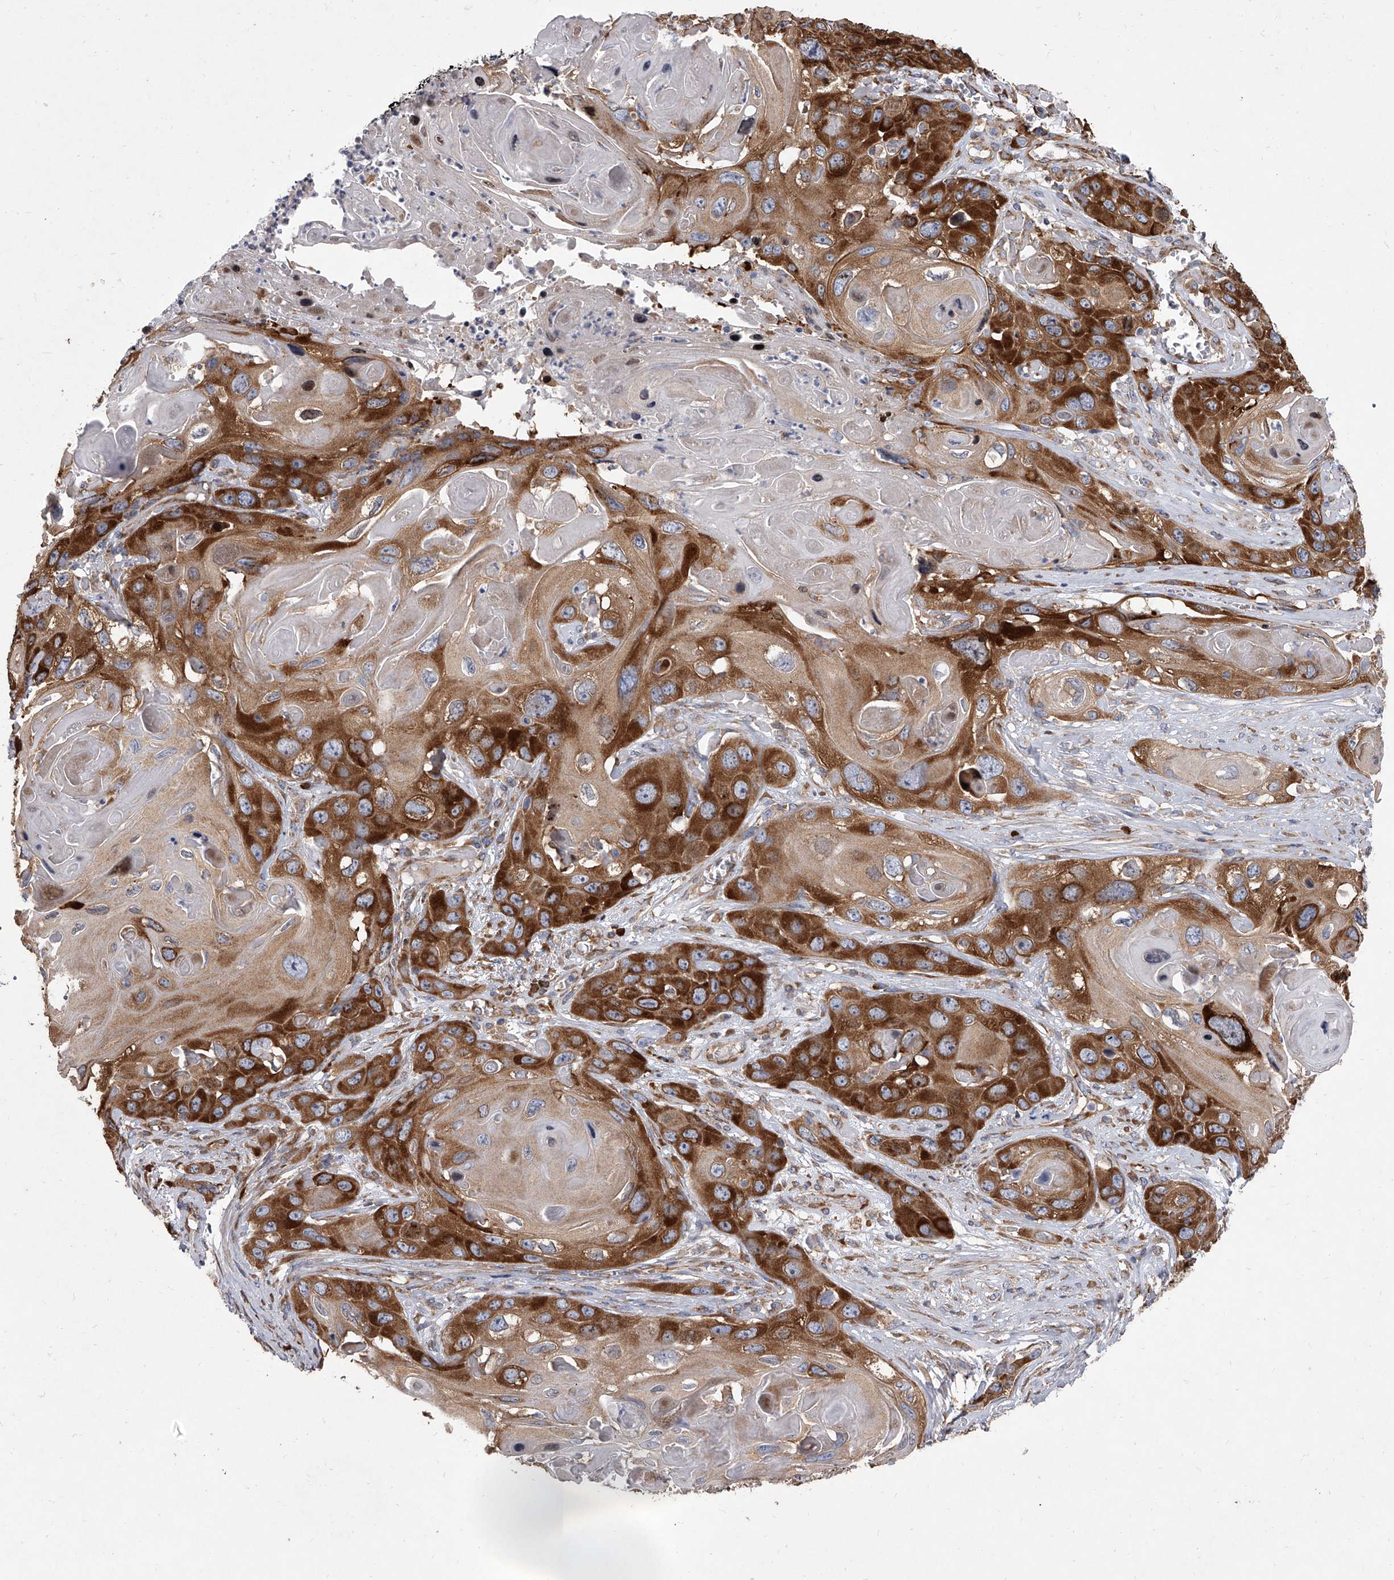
{"staining": {"intensity": "strong", "quantity": ">75%", "location": "cytoplasmic/membranous"}, "tissue": "skin cancer", "cell_type": "Tumor cells", "image_type": "cancer", "snomed": [{"axis": "morphology", "description": "Squamous cell carcinoma, NOS"}, {"axis": "topography", "description": "Skin"}], "caption": "Skin cancer (squamous cell carcinoma) stained with a protein marker exhibits strong staining in tumor cells.", "gene": "EIF2S2", "patient": {"sex": "male", "age": 55}}